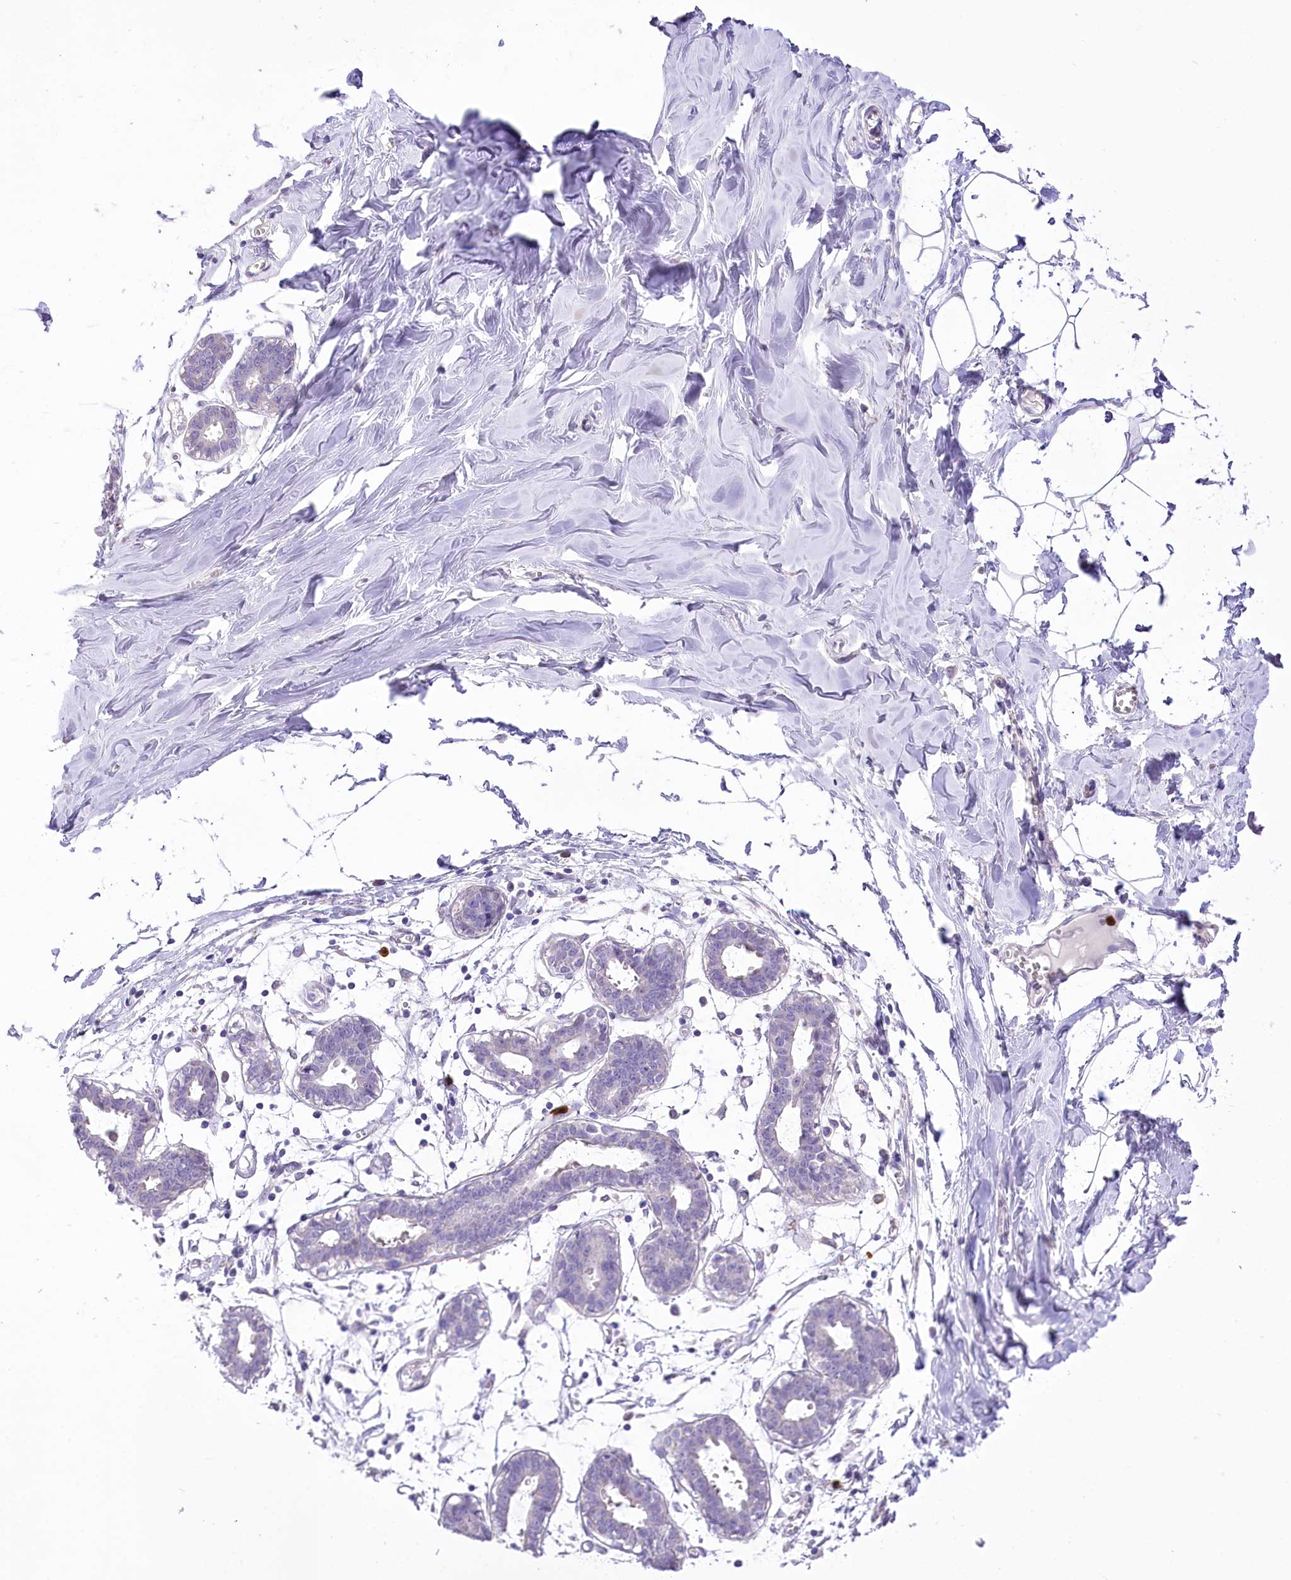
{"staining": {"intensity": "negative", "quantity": "none", "location": "none"}, "tissue": "breast", "cell_type": "Adipocytes", "image_type": "normal", "snomed": [{"axis": "morphology", "description": "Normal tissue, NOS"}, {"axis": "topography", "description": "Breast"}], "caption": "This is an IHC photomicrograph of benign breast. There is no expression in adipocytes.", "gene": "DPYD", "patient": {"sex": "female", "age": 27}}